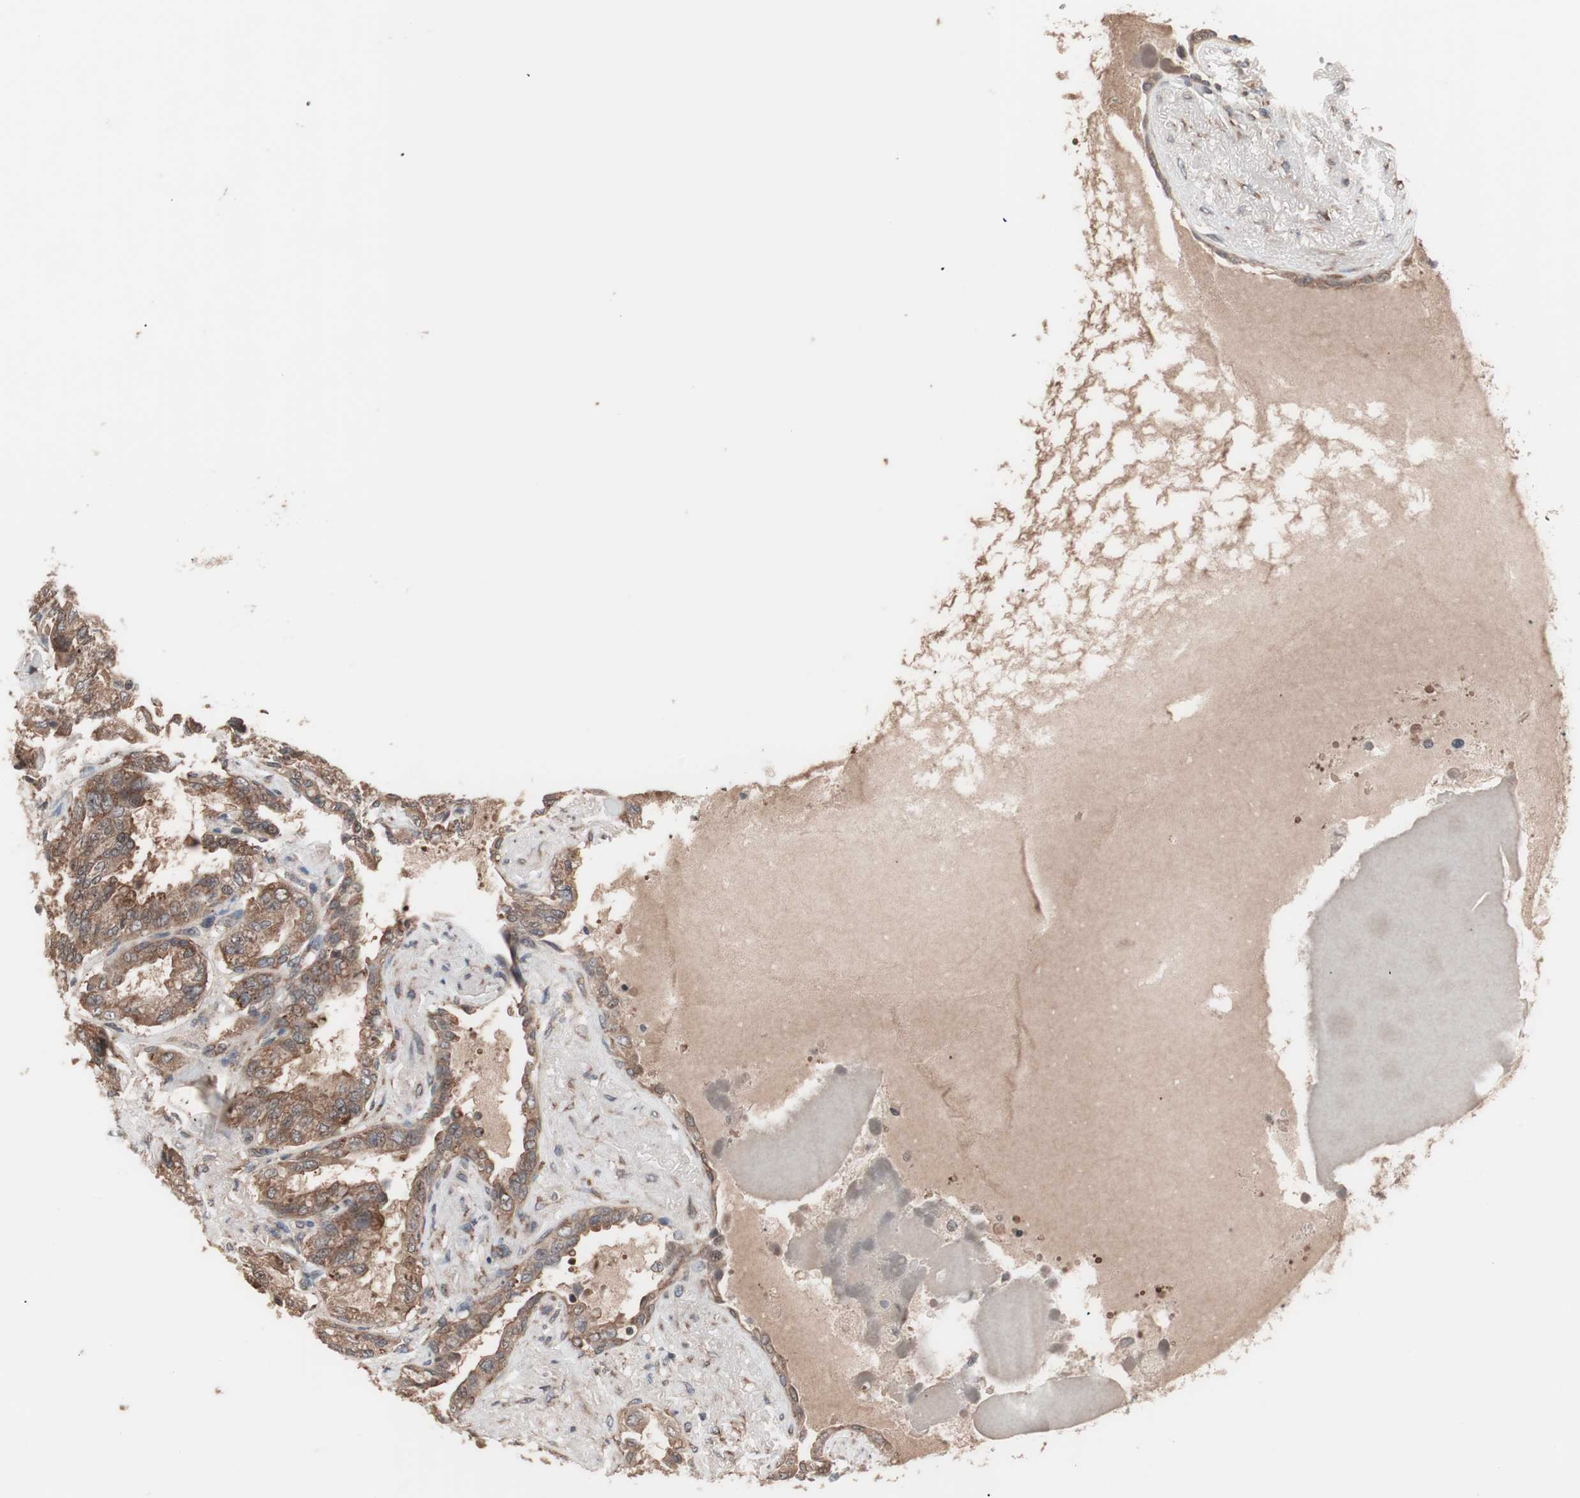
{"staining": {"intensity": "moderate", "quantity": ">75%", "location": "cytoplasmic/membranous"}, "tissue": "seminal vesicle", "cell_type": "Glandular cells", "image_type": "normal", "snomed": [{"axis": "morphology", "description": "Normal tissue, NOS"}, {"axis": "topography", "description": "Seminal veicle"}], "caption": "Brown immunohistochemical staining in benign seminal vesicle displays moderate cytoplasmic/membranous staining in about >75% of glandular cells.", "gene": "IRS1", "patient": {"sex": "male", "age": 61}}